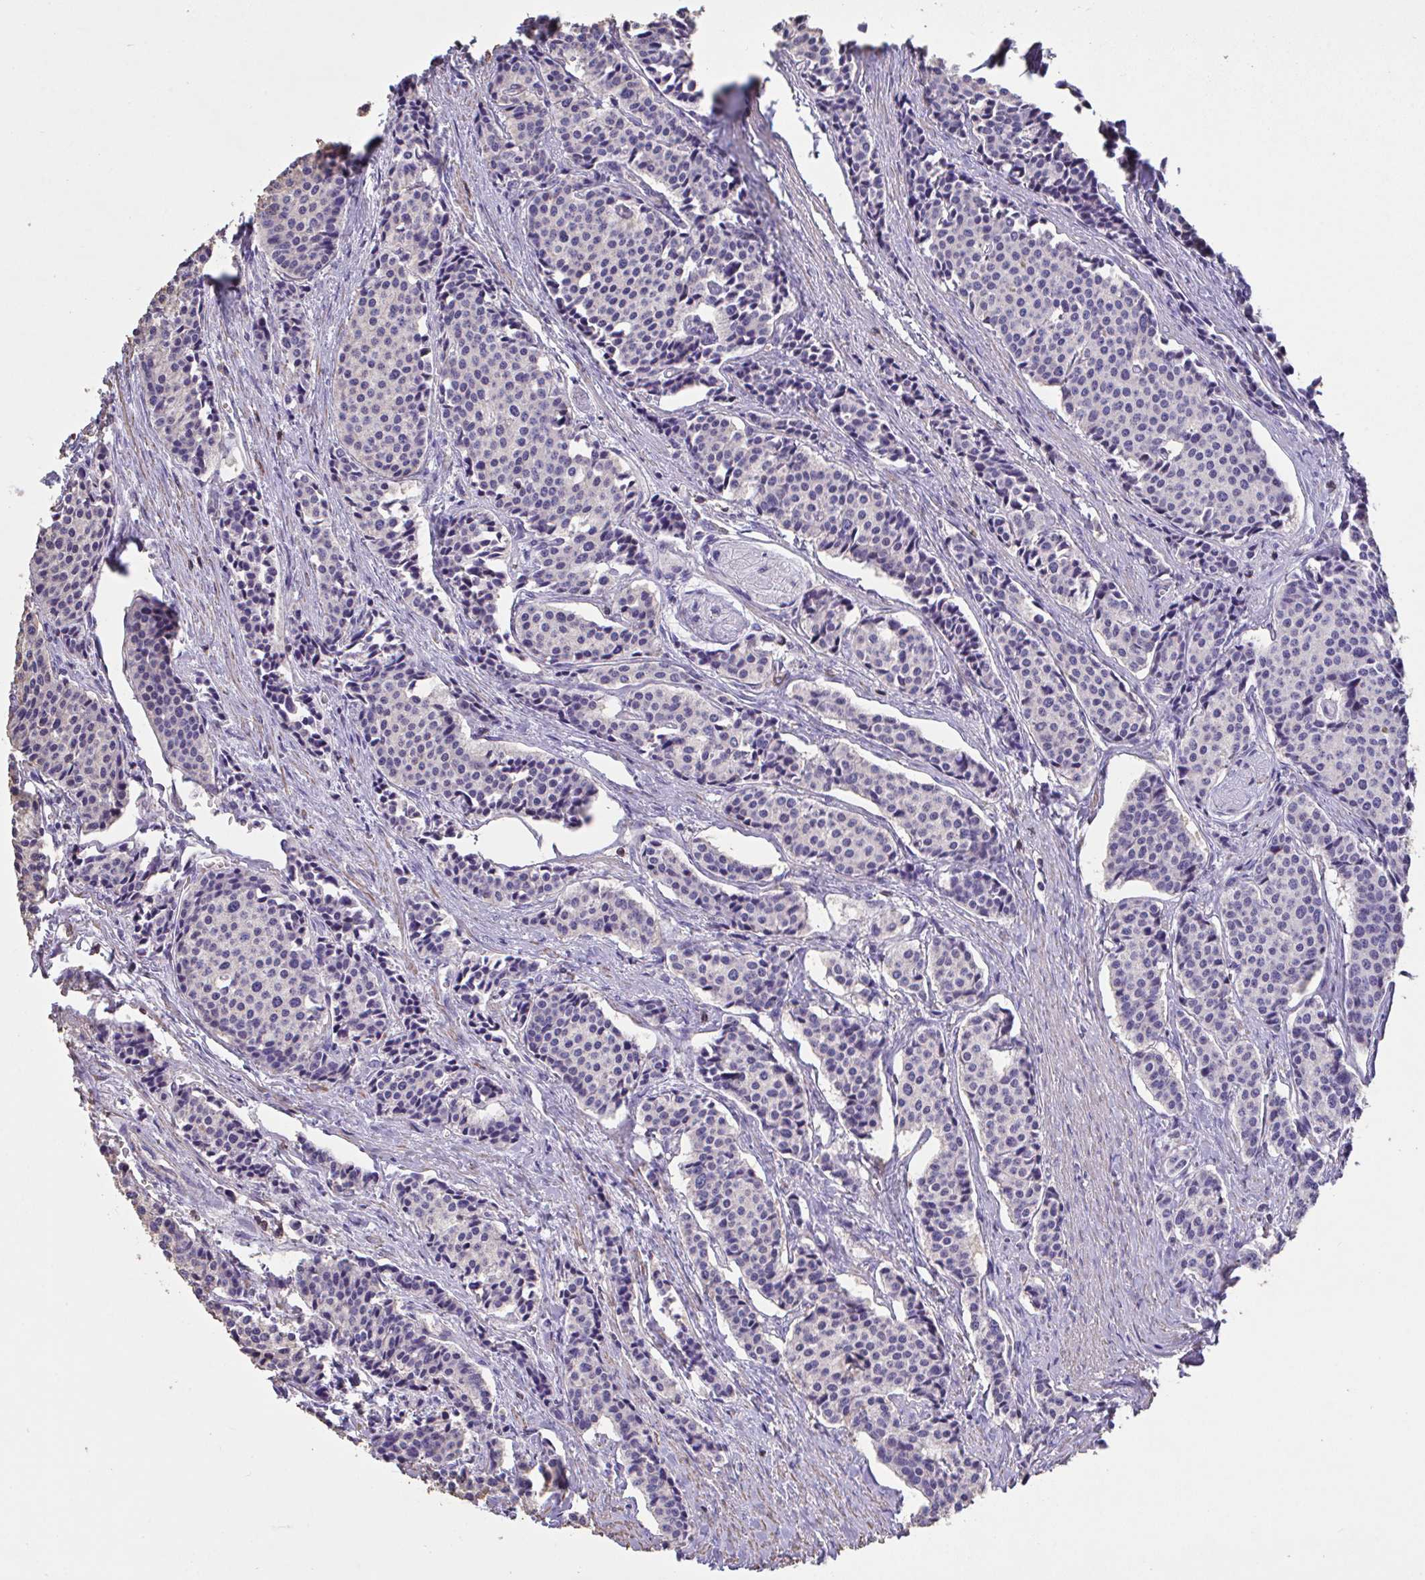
{"staining": {"intensity": "negative", "quantity": "none", "location": "none"}, "tissue": "carcinoid", "cell_type": "Tumor cells", "image_type": "cancer", "snomed": [{"axis": "morphology", "description": "Carcinoid, malignant, NOS"}, {"axis": "topography", "description": "Small intestine"}], "caption": "Carcinoid stained for a protein using immunohistochemistry reveals no expression tumor cells.", "gene": "IL23R", "patient": {"sex": "male", "age": 73}}